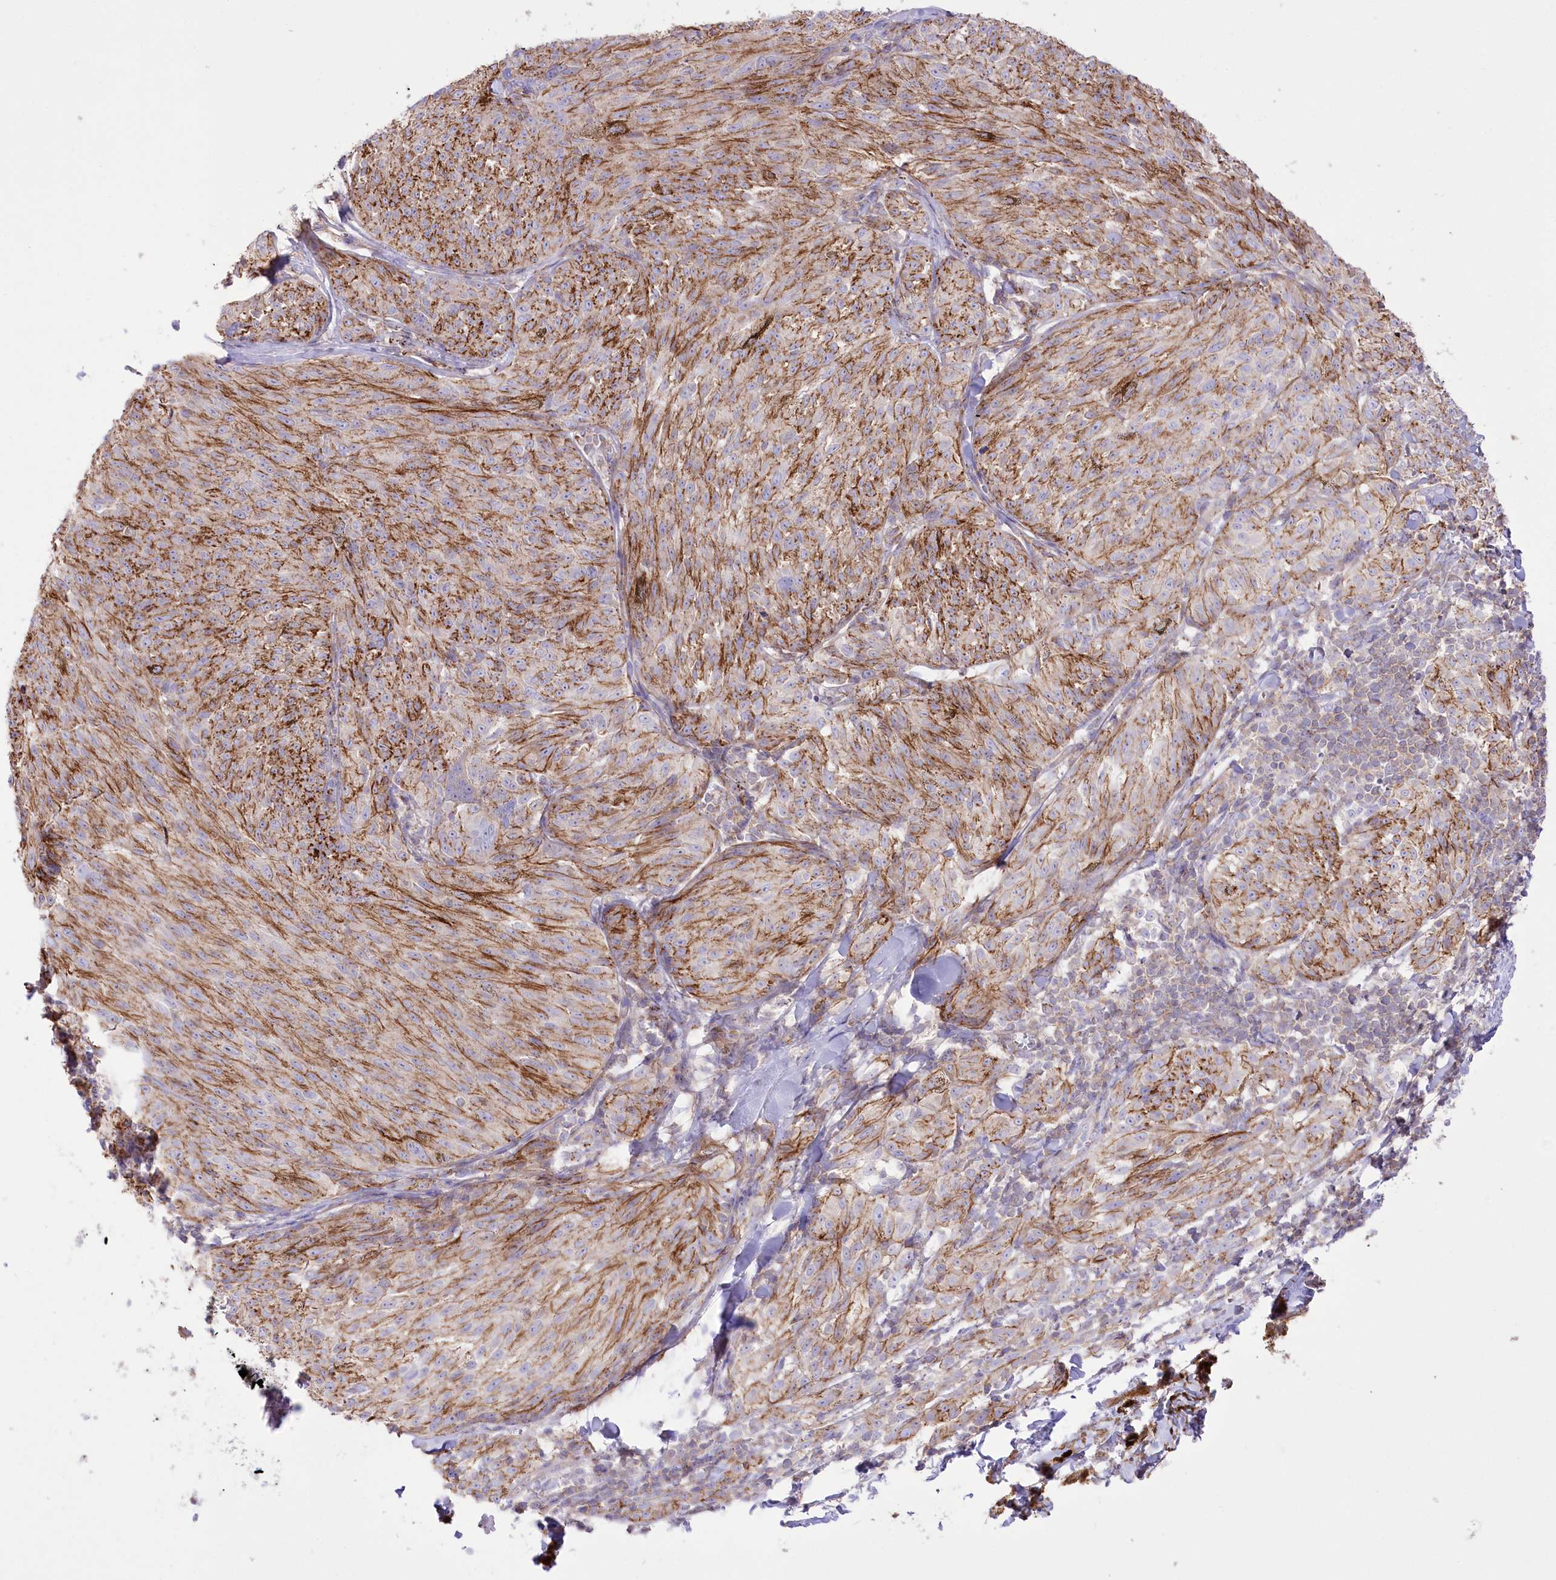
{"staining": {"intensity": "moderate", "quantity": ">75%", "location": "cytoplasmic/membranous"}, "tissue": "melanoma", "cell_type": "Tumor cells", "image_type": "cancer", "snomed": [{"axis": "morphology", "description": "Malignant melanoma, NOS"}, {"axis": "topography", "description": "Skin"}], "caption": "Protein expression analysis of malignant melanoma shows moderate cytoplasmic/membranous staining in about >75% of tumor cells. The staining is performed using DAB brown chromogen to label protein expression. The nuclei are counter-stained blue using hematoxylin.", "gene": "FAM216A", "patient": {"sex": "female", "age": 72}}